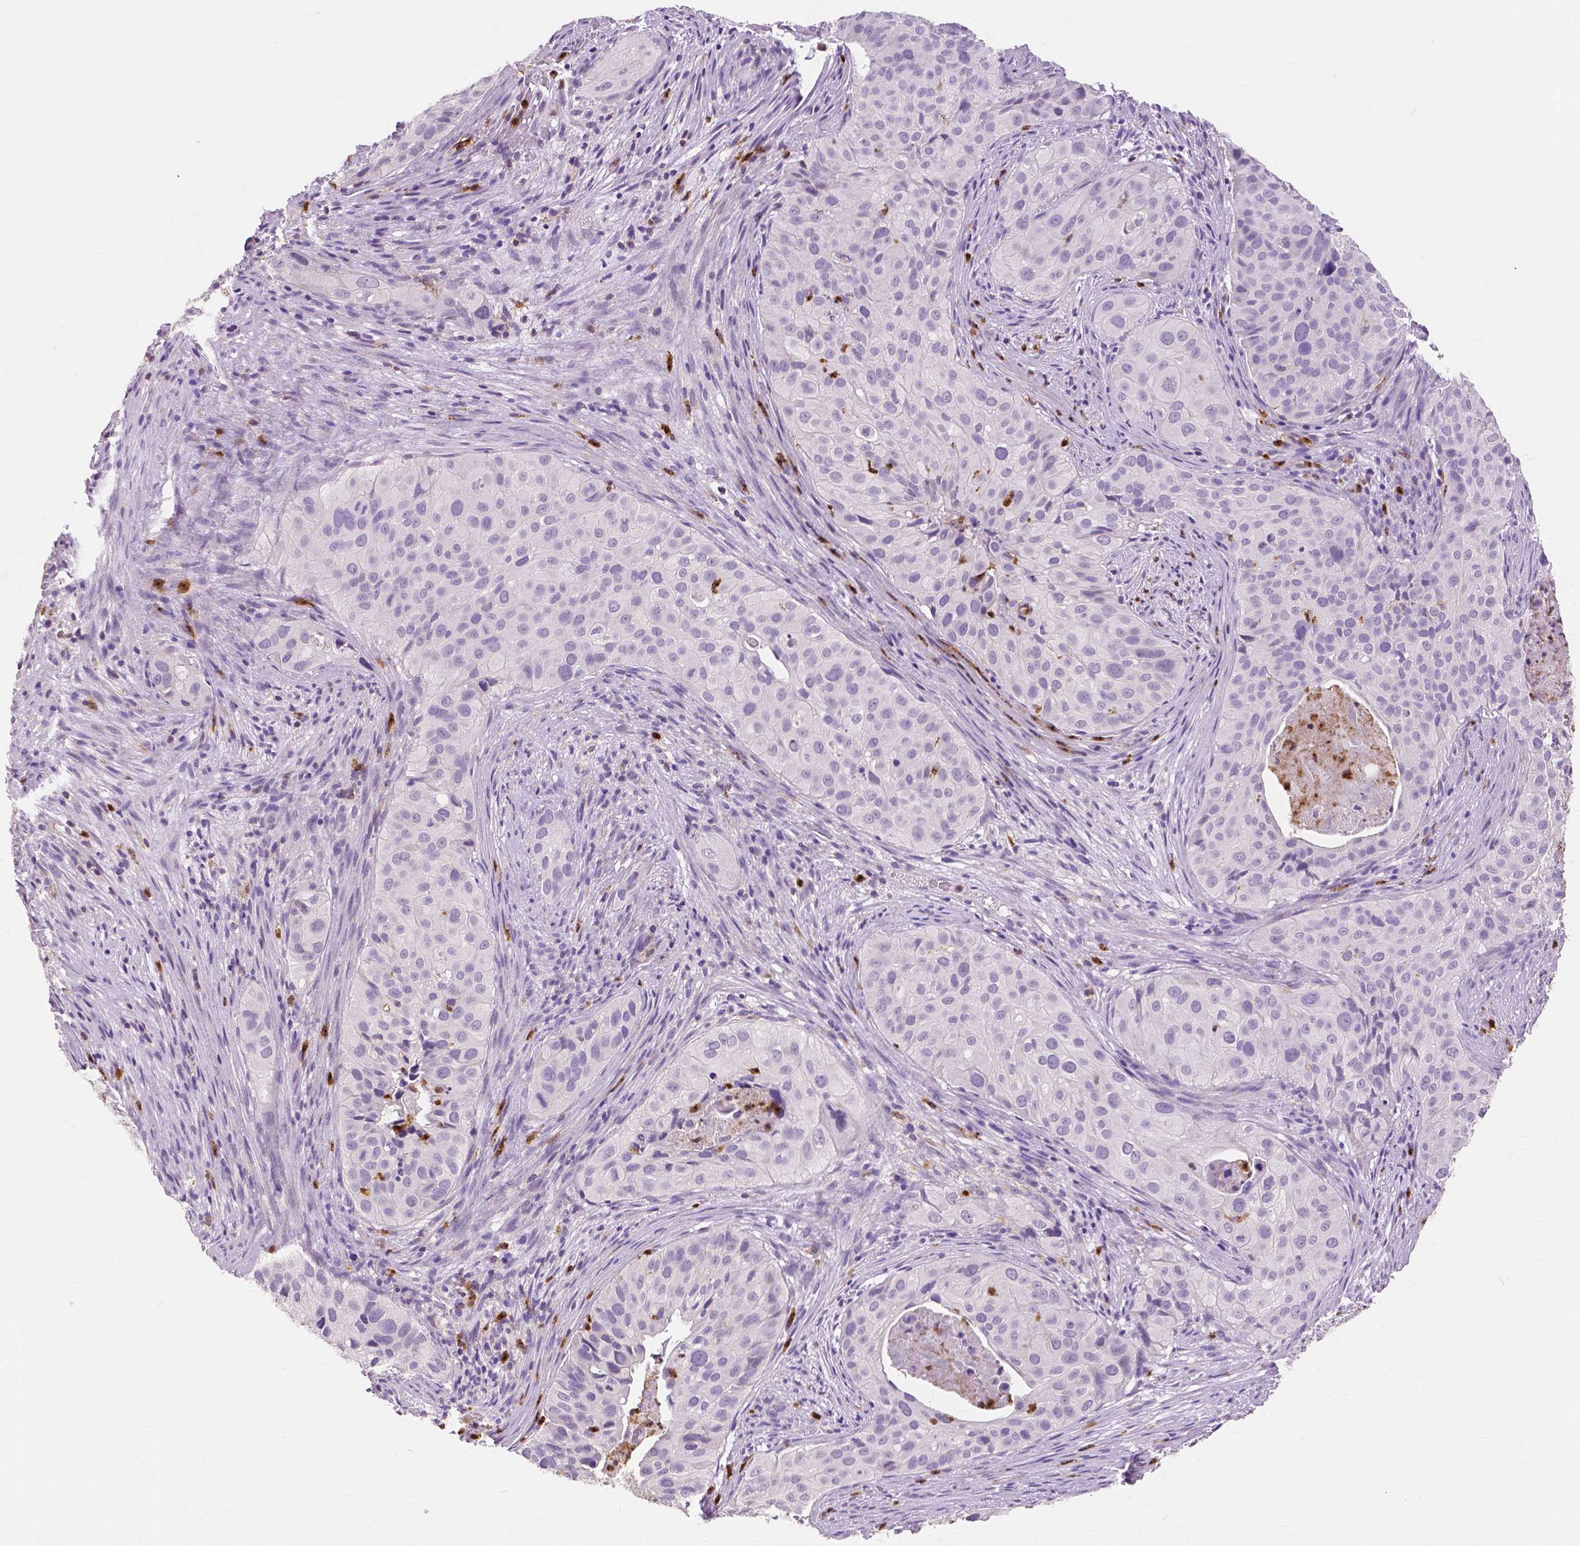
{"staining": {"intensity": "negative", "quantity": "none", "location": "none"}, "tissue": "cervical cancer", "cell_type": "Tumor cells", "image_type": "cancer", "snomed": [{"axis": "morphology", "description": "Squamous cell carcinoma, NOS"}, {"axis": "topography", "description": "Cervix"}], "caption": "The immunohistochemistry (IHC) image has no significant staining in tumor cells of cervical cancer tissue.", "gene": "CXCR2", "patient": {"sex": "female", "age": 38}}